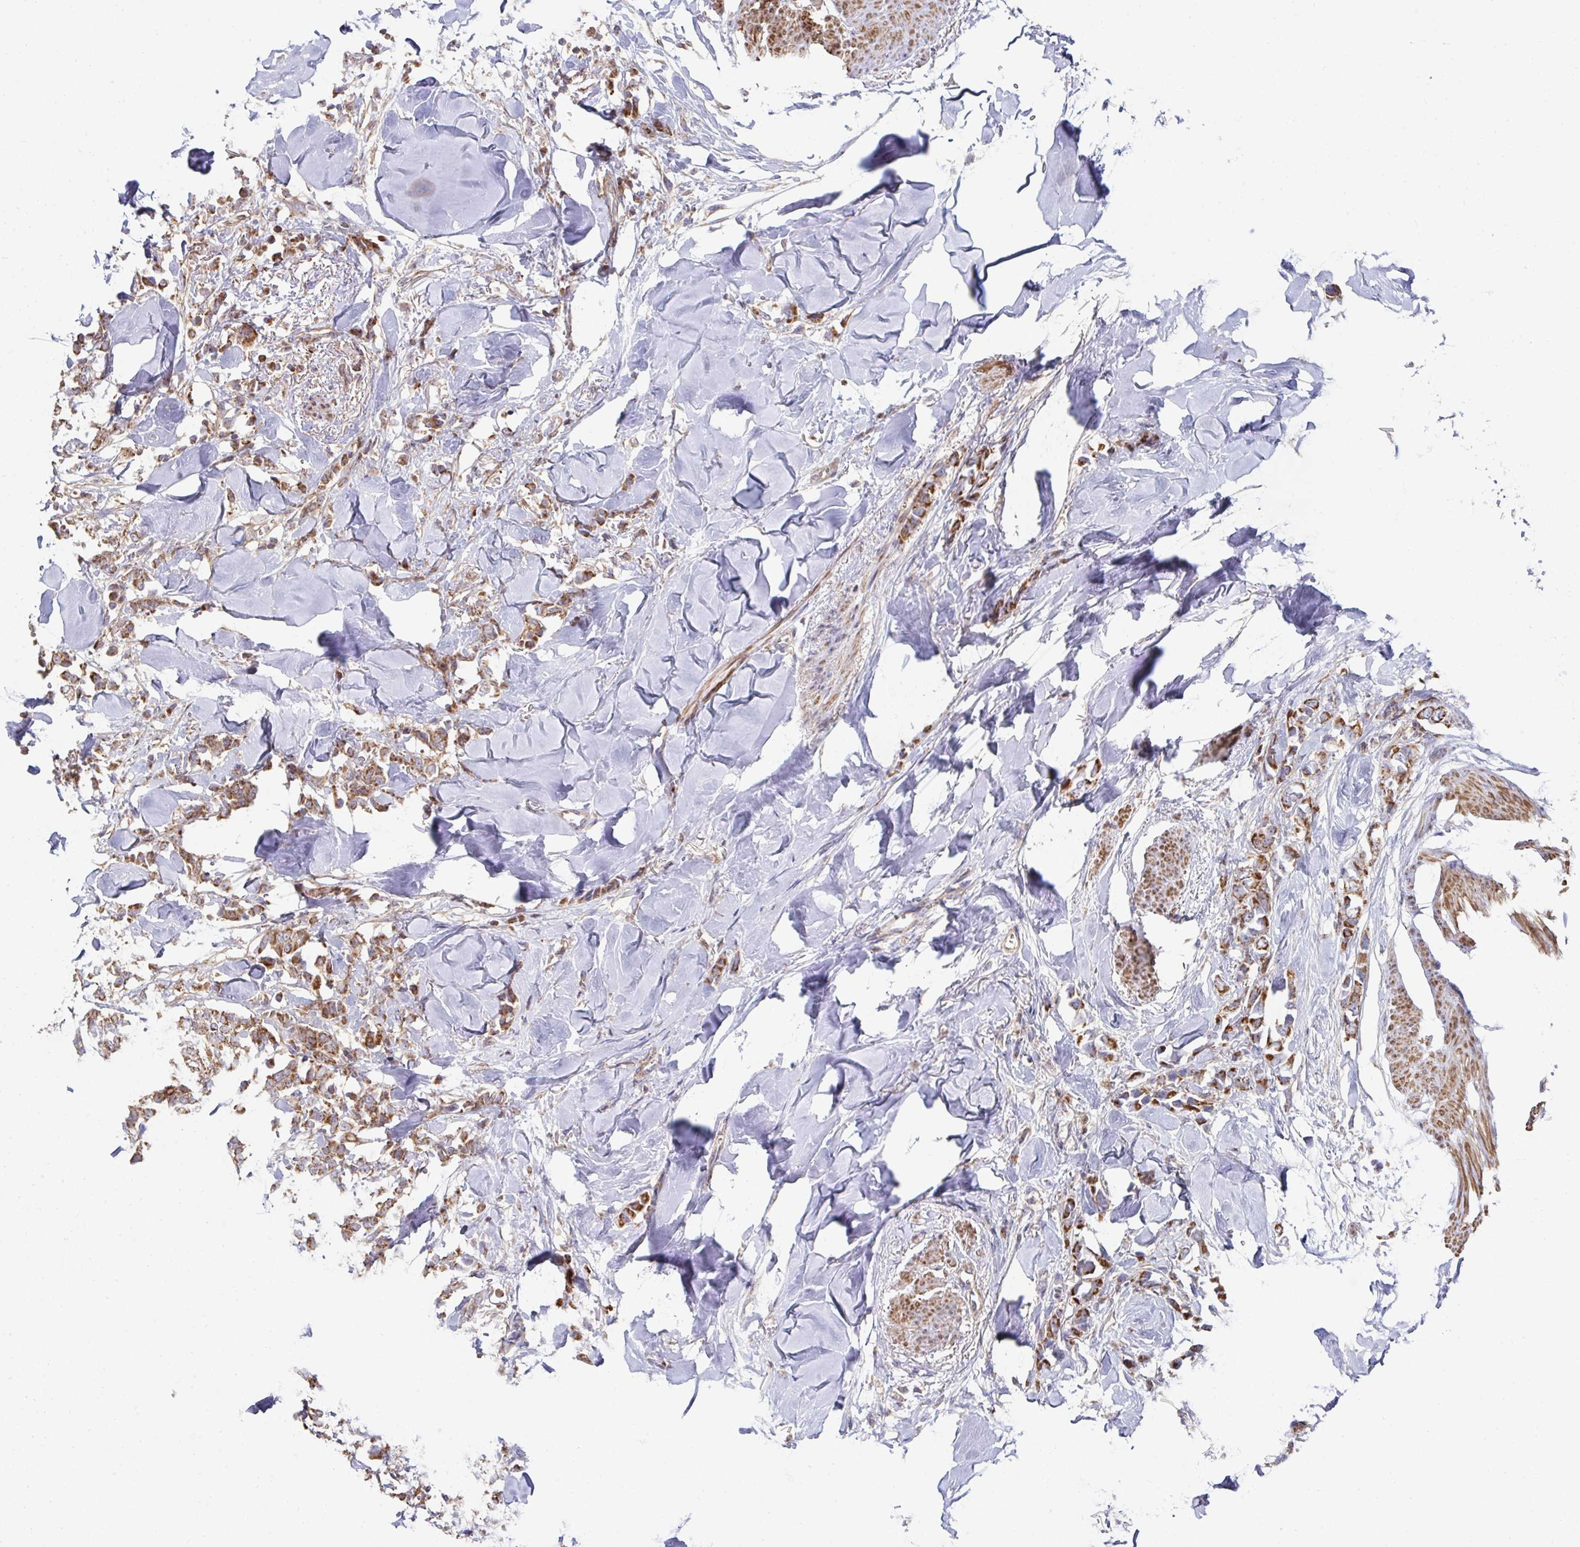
{"staining": {"intensity": "moderate", "quantity": ">75%", "location": "cytoplasmic/membranous"}, "tissue": "breast cancer", "cell_type": "Tumor cells", "image_type": "cancer", "snomed": [{"axis": "morphology", "description": "Lobular carcinoma"}, {"axis": "topography", "description": "Breast"}], "caption": "Breast lobular carcinoma was stained to show a protein in brown. There is medium levels of moderate cytoplasmic/membranous expression in approximately >75% of tumor cells.", "gene": "DZANK1", "patient": {"sex": "female", "age": 91}}